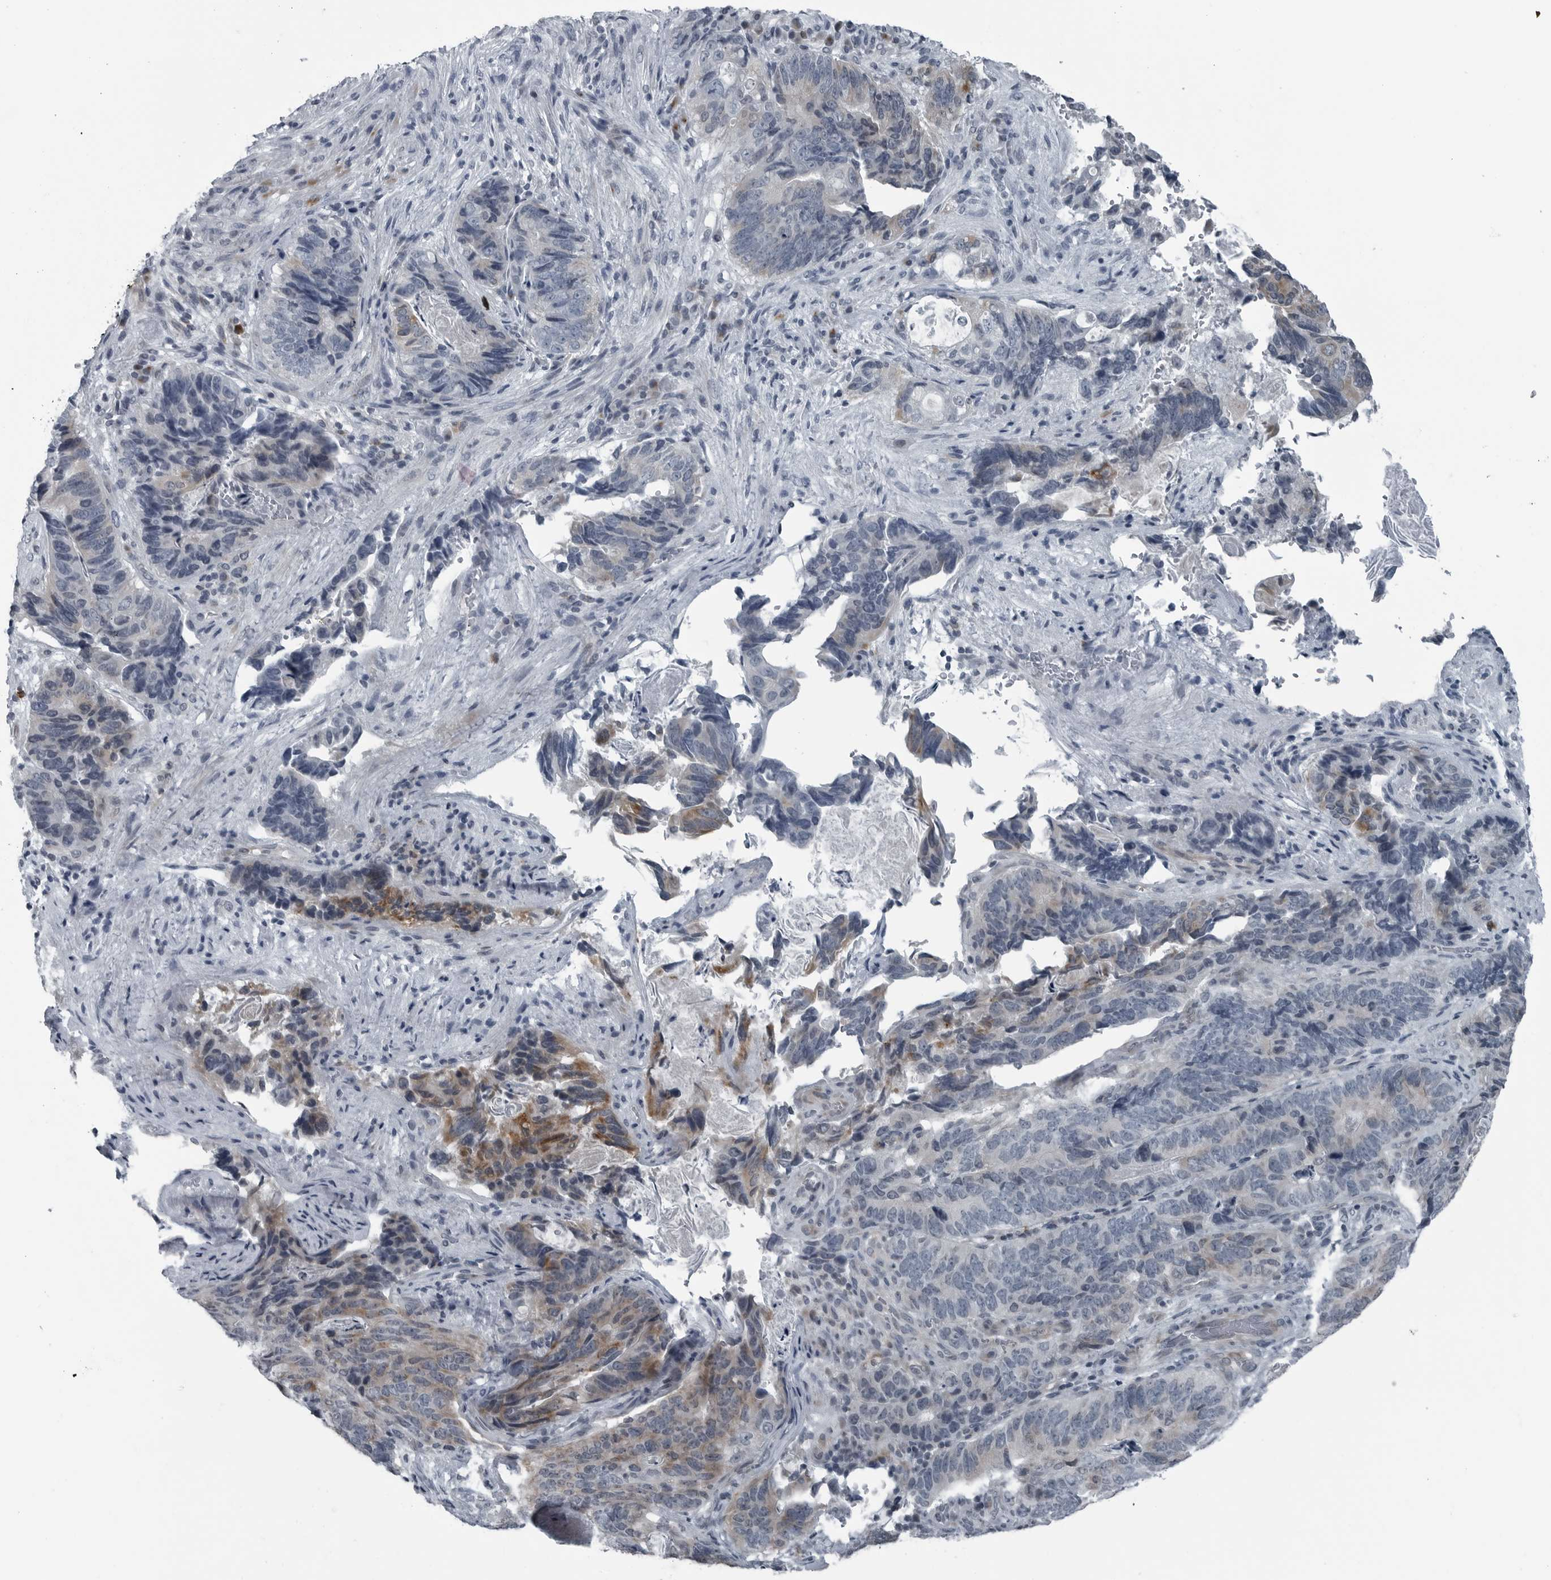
{"staining": {"intensity": "moderate", "quantity": "<25%", "location": "cytoplasmic/membranous"}, "tissue": "stomach cancer", "cell_type": "Tumor cells", "image_type": "cancer", "snomed": [{"axis": "morphology", "description": "Normal tissue, NOS"}, {"axis": "morphology", "description": "Adenocarcinoma, NOS"}, {"axis": "topography", "description": "Stomach"}], "caption": "An image showing moderate cytoplasmic/membranous expression in approximately <25% of tumor cells in adenocarcinoma (stomach), as visualized by brown immunohistochemical staining.", "gene": "GAK", "patient": {"sex": "female", "age": 89}}